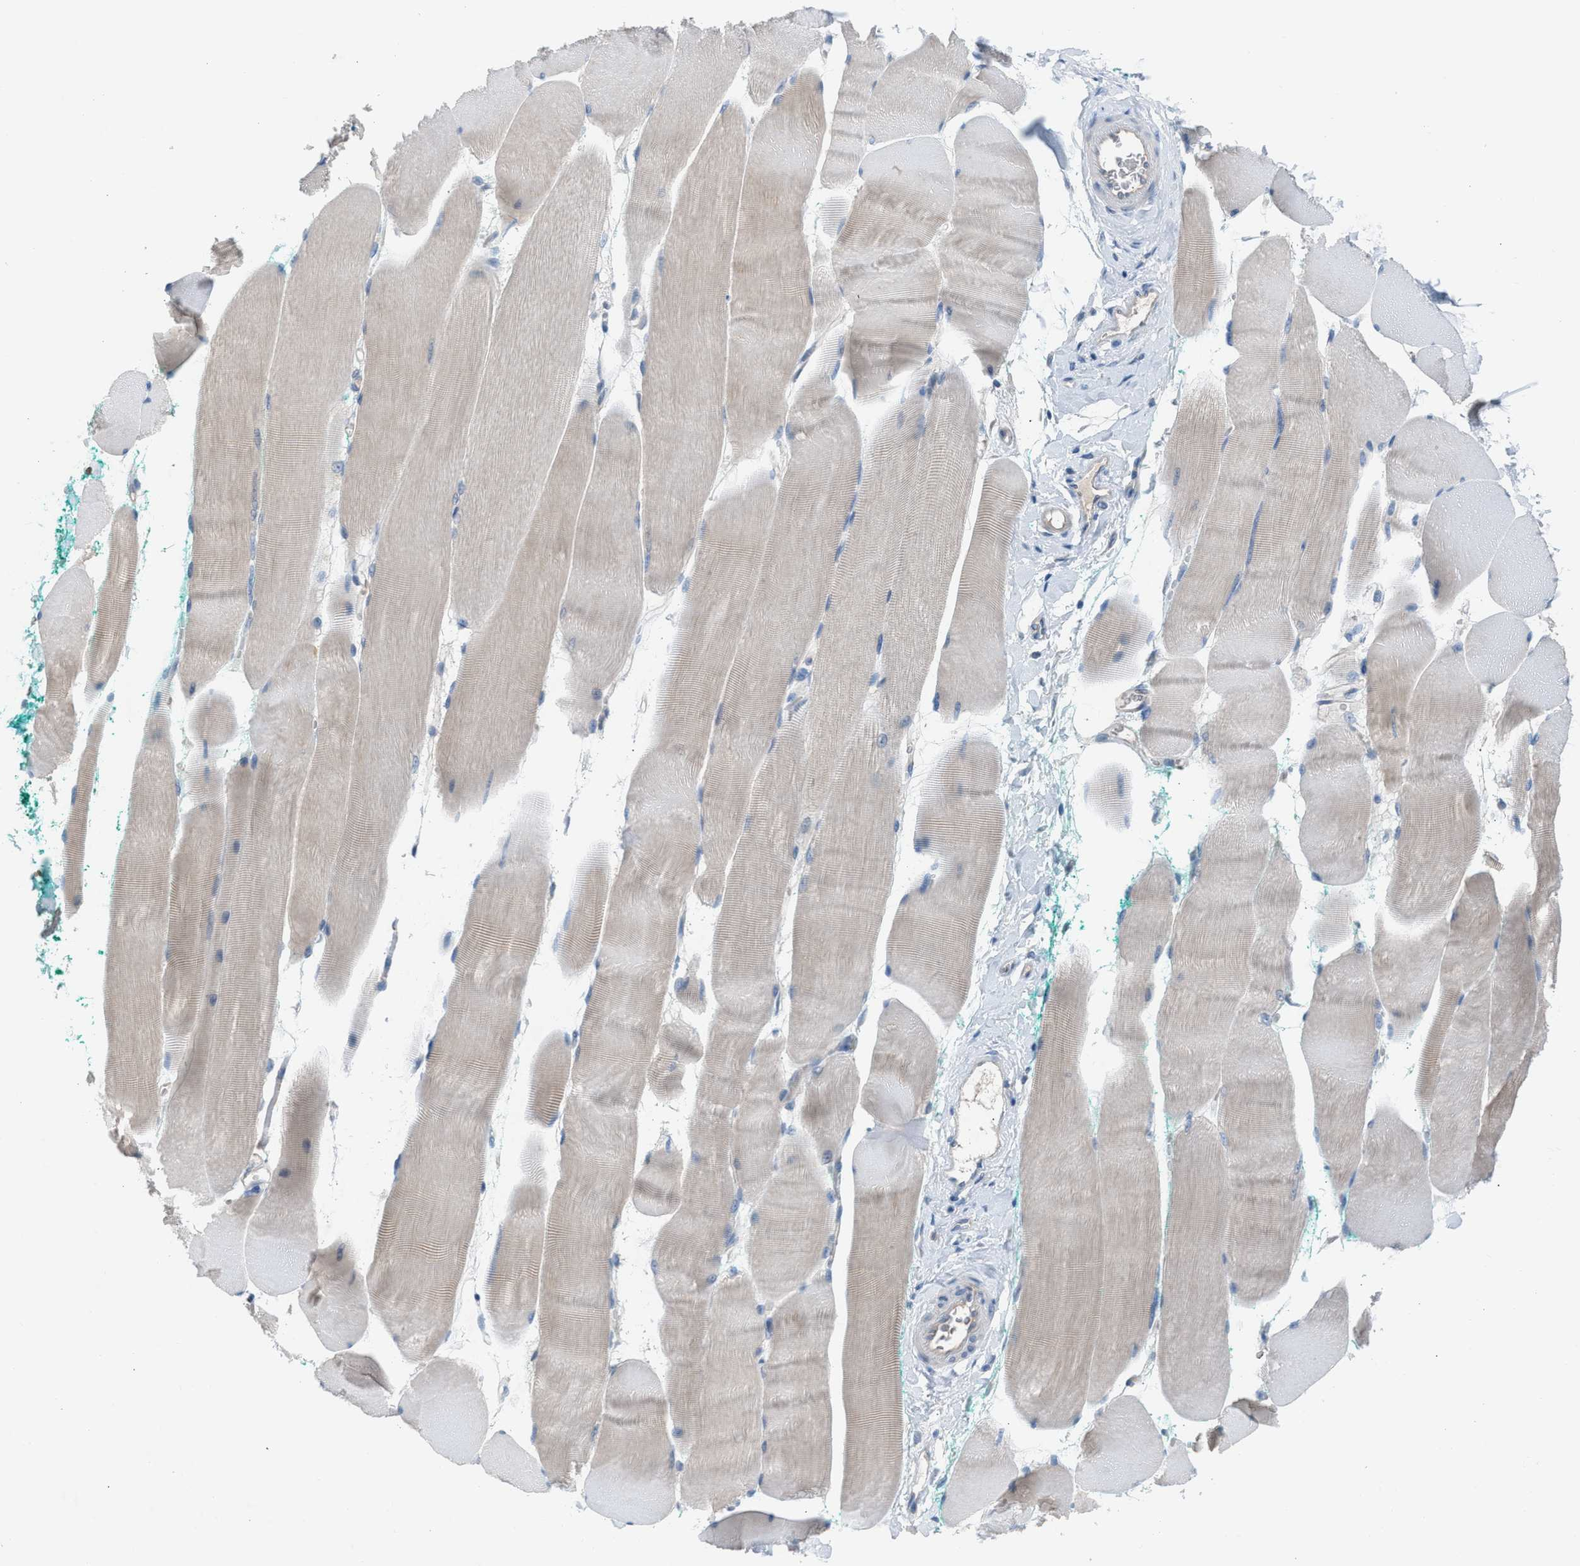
{"staining": {"intensity": "negative", "quantity": "none", "location": "none"}, "tissue": "skeletal muscle", "cell_type": "Myocytes", "image_type": "normal", "snomed": [{"axis": "morphology", "description": "Normal tissue, NOS"}, {"axis": "morphology", "description": "Squamous cell carcinoma, NOS"}, {"axis": "topography", "description": "Skeletal muscle"}], "caption": "Immunohistochemistry histopathology image of benign skeletal muscle stained for a protein (brown), which reveals no staining in myocytes.", "gene": "CFAP77", "patient": {"sex": "male", "age": 51}}